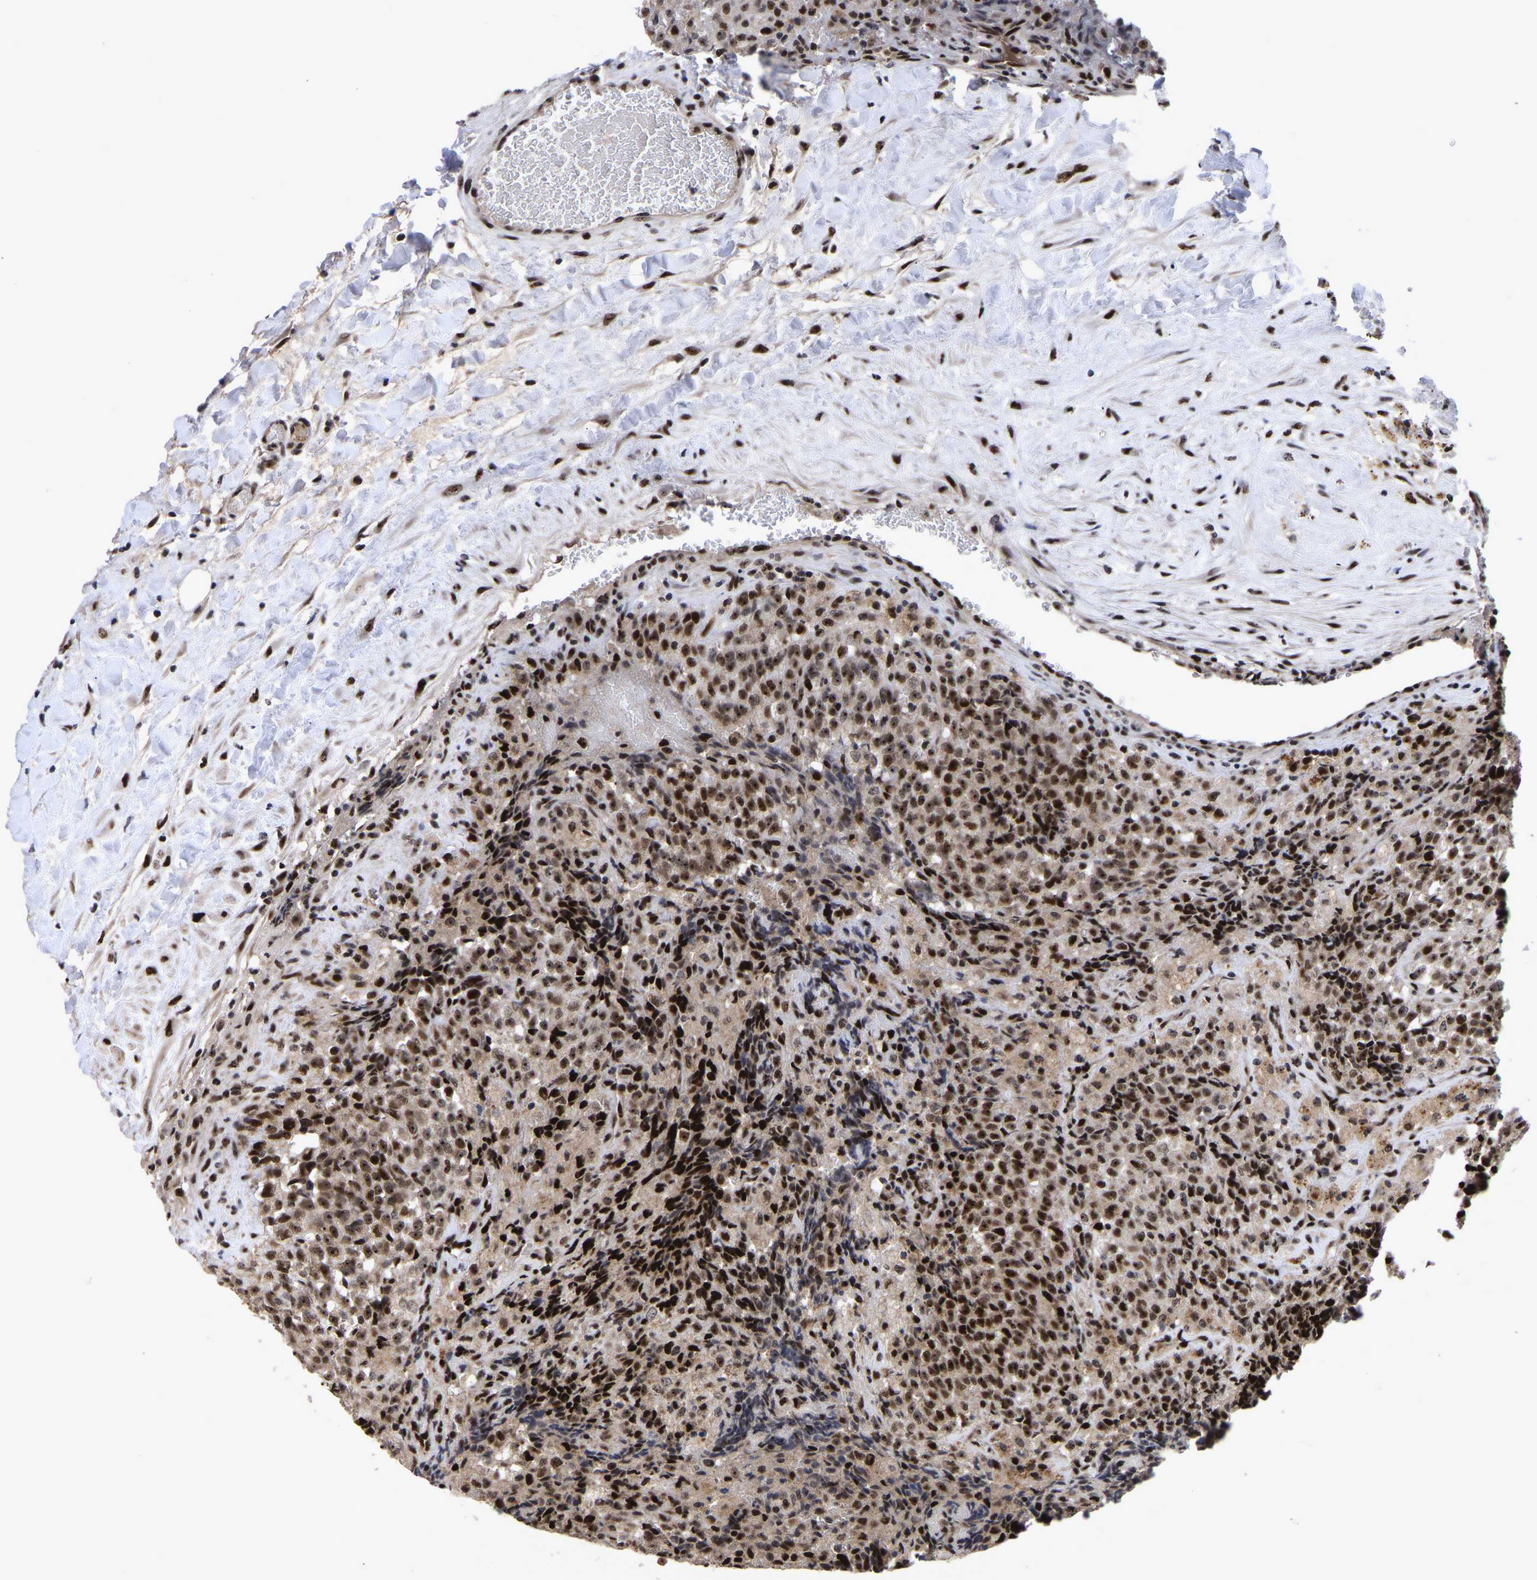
{"staining": {"intensity": "strong", "quantity": ">75%", "location": "nuclear"}, "tissue": "testis cancer", "cell_type": "Tumor cells", "image_type": "cancer", "snomed": [{"axis": "morphology", "description": "Seminoma, NOS"}, {"axis": "topography", "description": "Testis"}], "caption": "High-magnification brightfield microscopy of testis cancer (seminoma) stained with DAB (brown) and counterstained with hematoxylin (blue). tumor cells exhibit strong nuclear positivity is present in about>75% of cells.", "gene": "JUNB", "patient": {"sex": "male", "age": 59}}